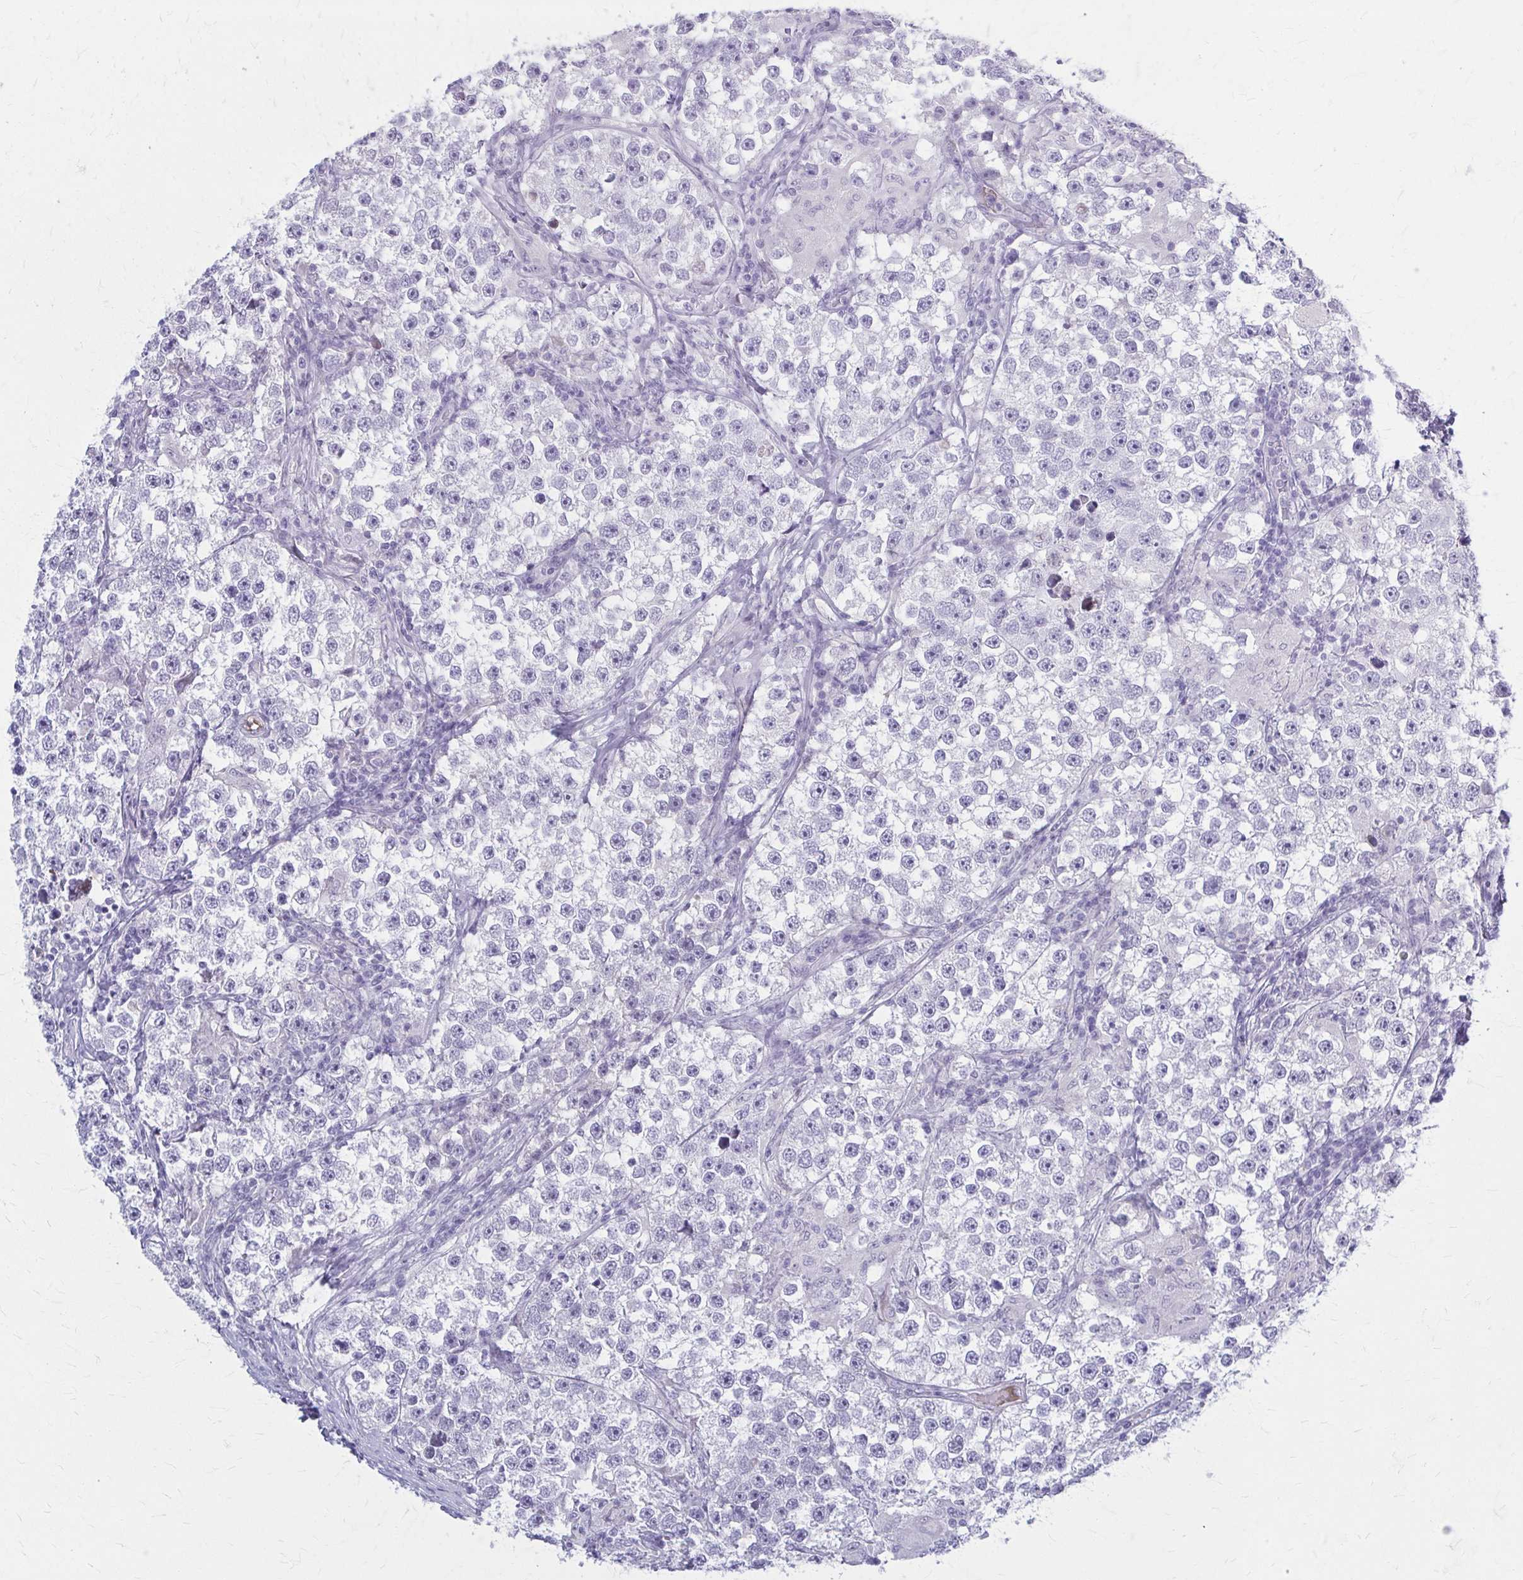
{"staining": {"intensity": "negative", "quantity": "none", "location": "none"}, "tissue": "testis cancer", "cell_type": "Tumor cells", "image_type": "cancer", "snomed": [{"axis": "morphology", "description": "Seminoma, NOS"}, {"axis": "topography", "description": "Testis"}], "caption": "A histopathology image of testis seminoma stained for a protein displays no brown staining in tumor cells.", "gene": "SERPIND1", "patient": {"sex": "male", "age": 46}}